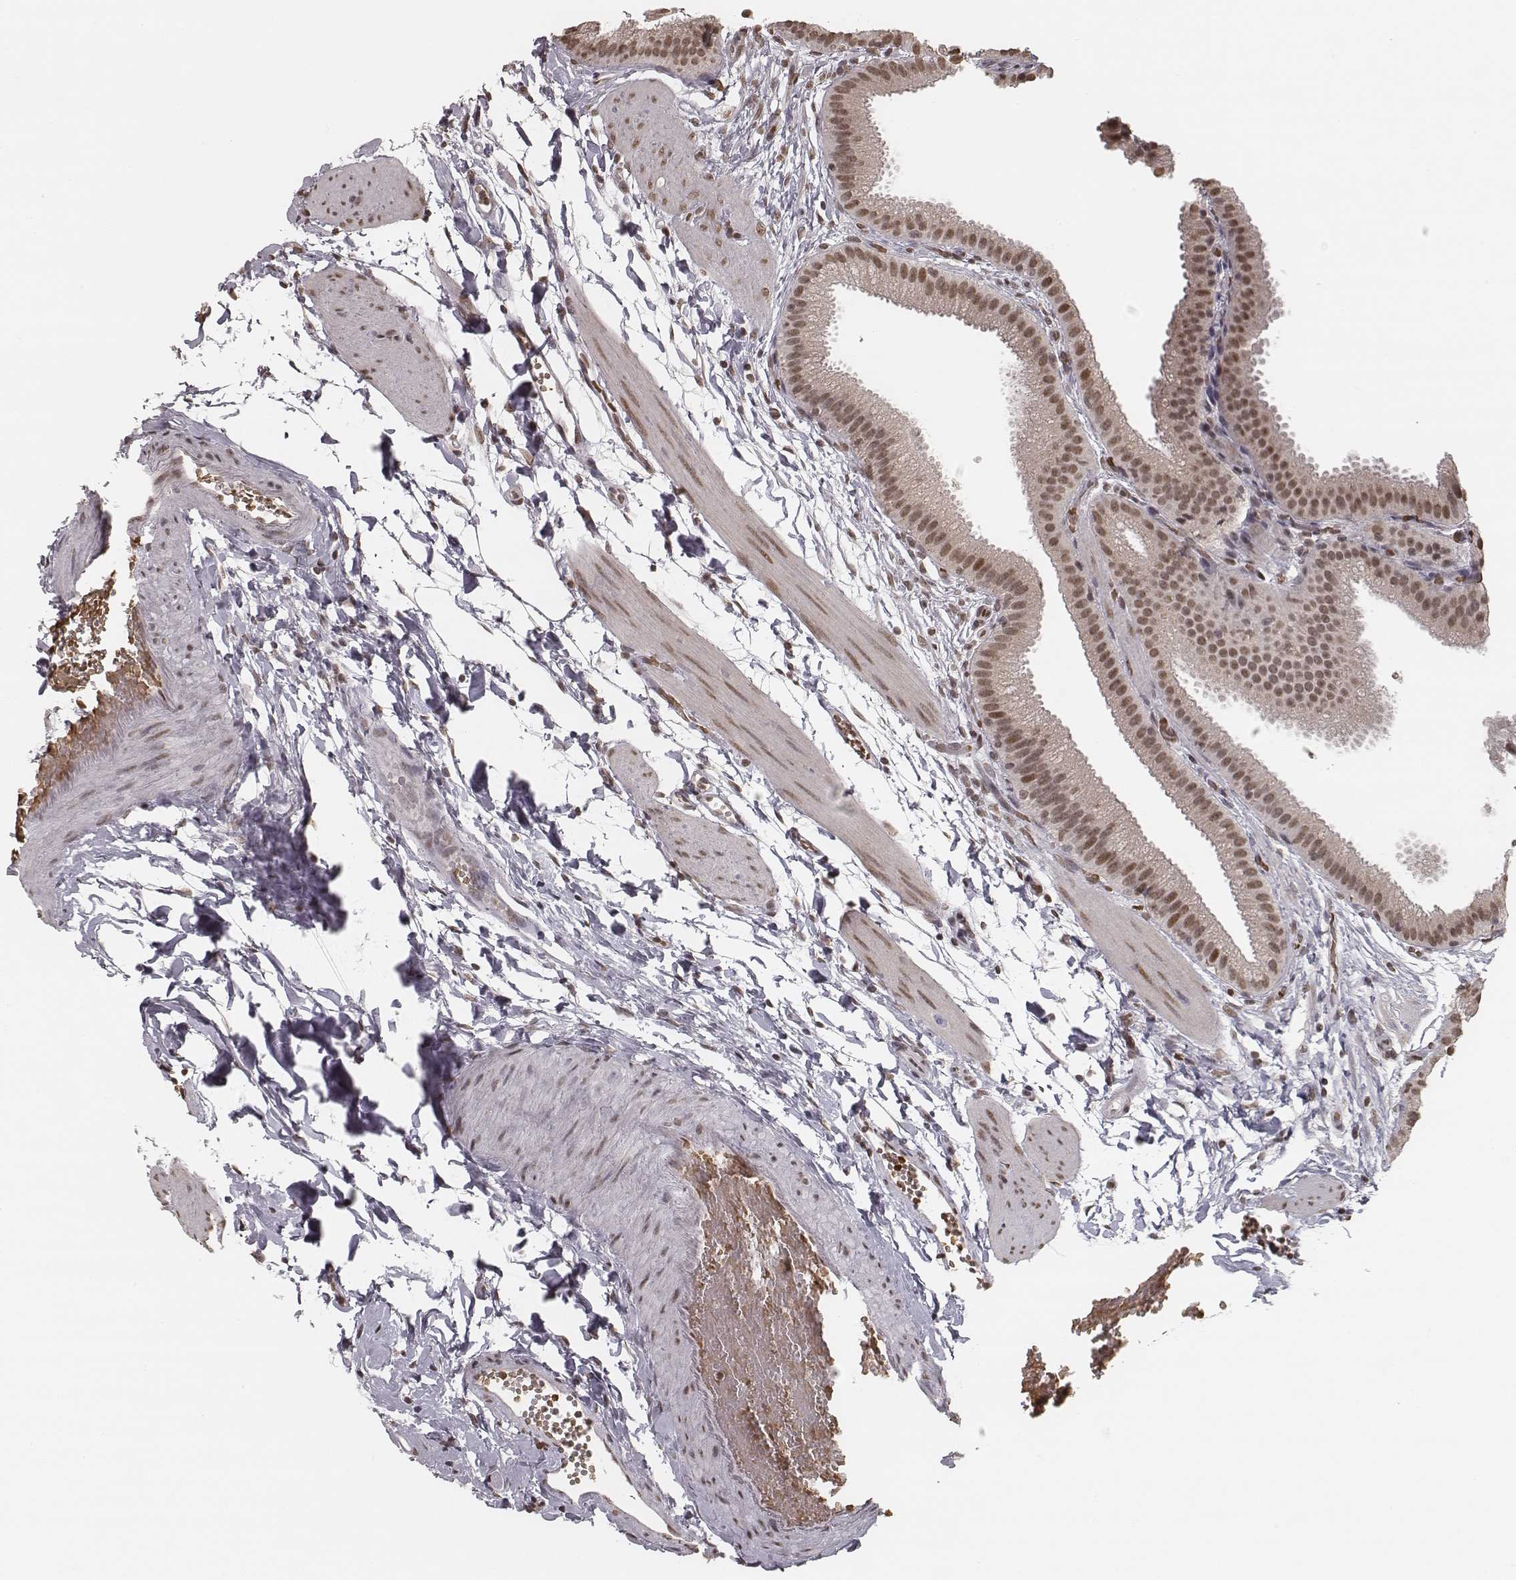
{"staining": {"intensity": "weak", "quantity": ">75%", "location": "nuclear"}, "tissue": "gallbladder", "cell_type": "Glandular cells", "image_type": "normal", "snomed": [{"axis": "morphology", "description": "Normal tissue, NOS"}, {"axis": "topography", "description": "Gallbladder"}], "caption": "IHC (DAB) staining of normal gallbladder reveals weak nuclear protein positivity in about >75% of glandular cells.", "gene": "HMGA2", "patient": {"sex": "female", "age": 63}}